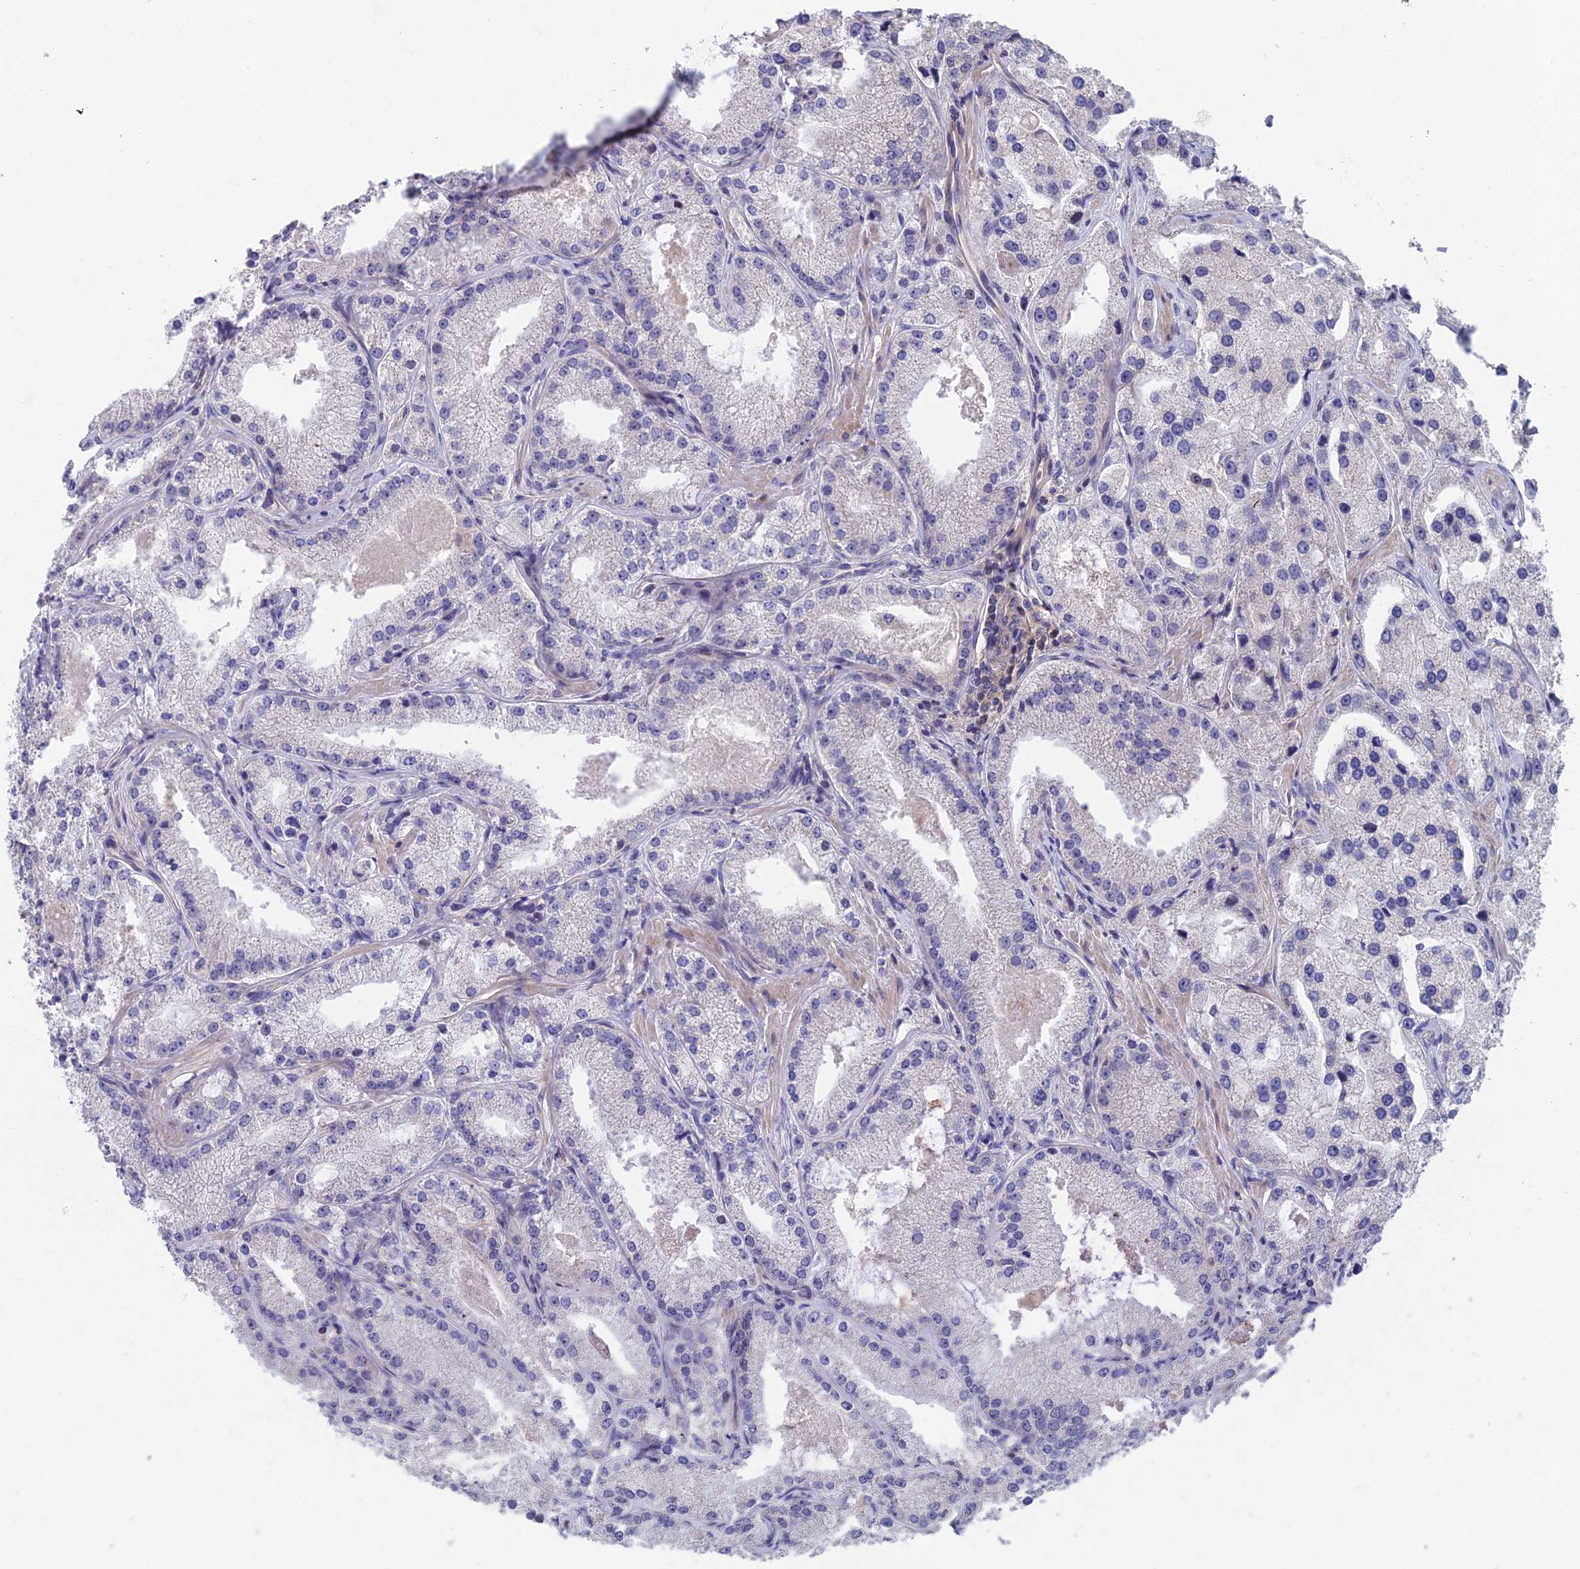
{"staining": {"intensity": "negative", "quantity": "none", "location": "none"}, "tissue": "prostate cancer", "cell_type": "Tumor cells", "image_type": "cancer", "snomed": [{"axis": "morphology", "description": "Adenocarcinoma, Low grade"}, {"axis": "topography", "description": "Prostate"}], "caption": "Adenocarcinoma (low-grade) (prostate) was stained to show a protein in brown. There is no significant positivity in tumor cells. (DAB (3,3'-diaminobenzidine) immunohistochemistry with hematoxylin counter stain).", "gene": "USP37", "patient": {"sex": "male", "age": 69}}